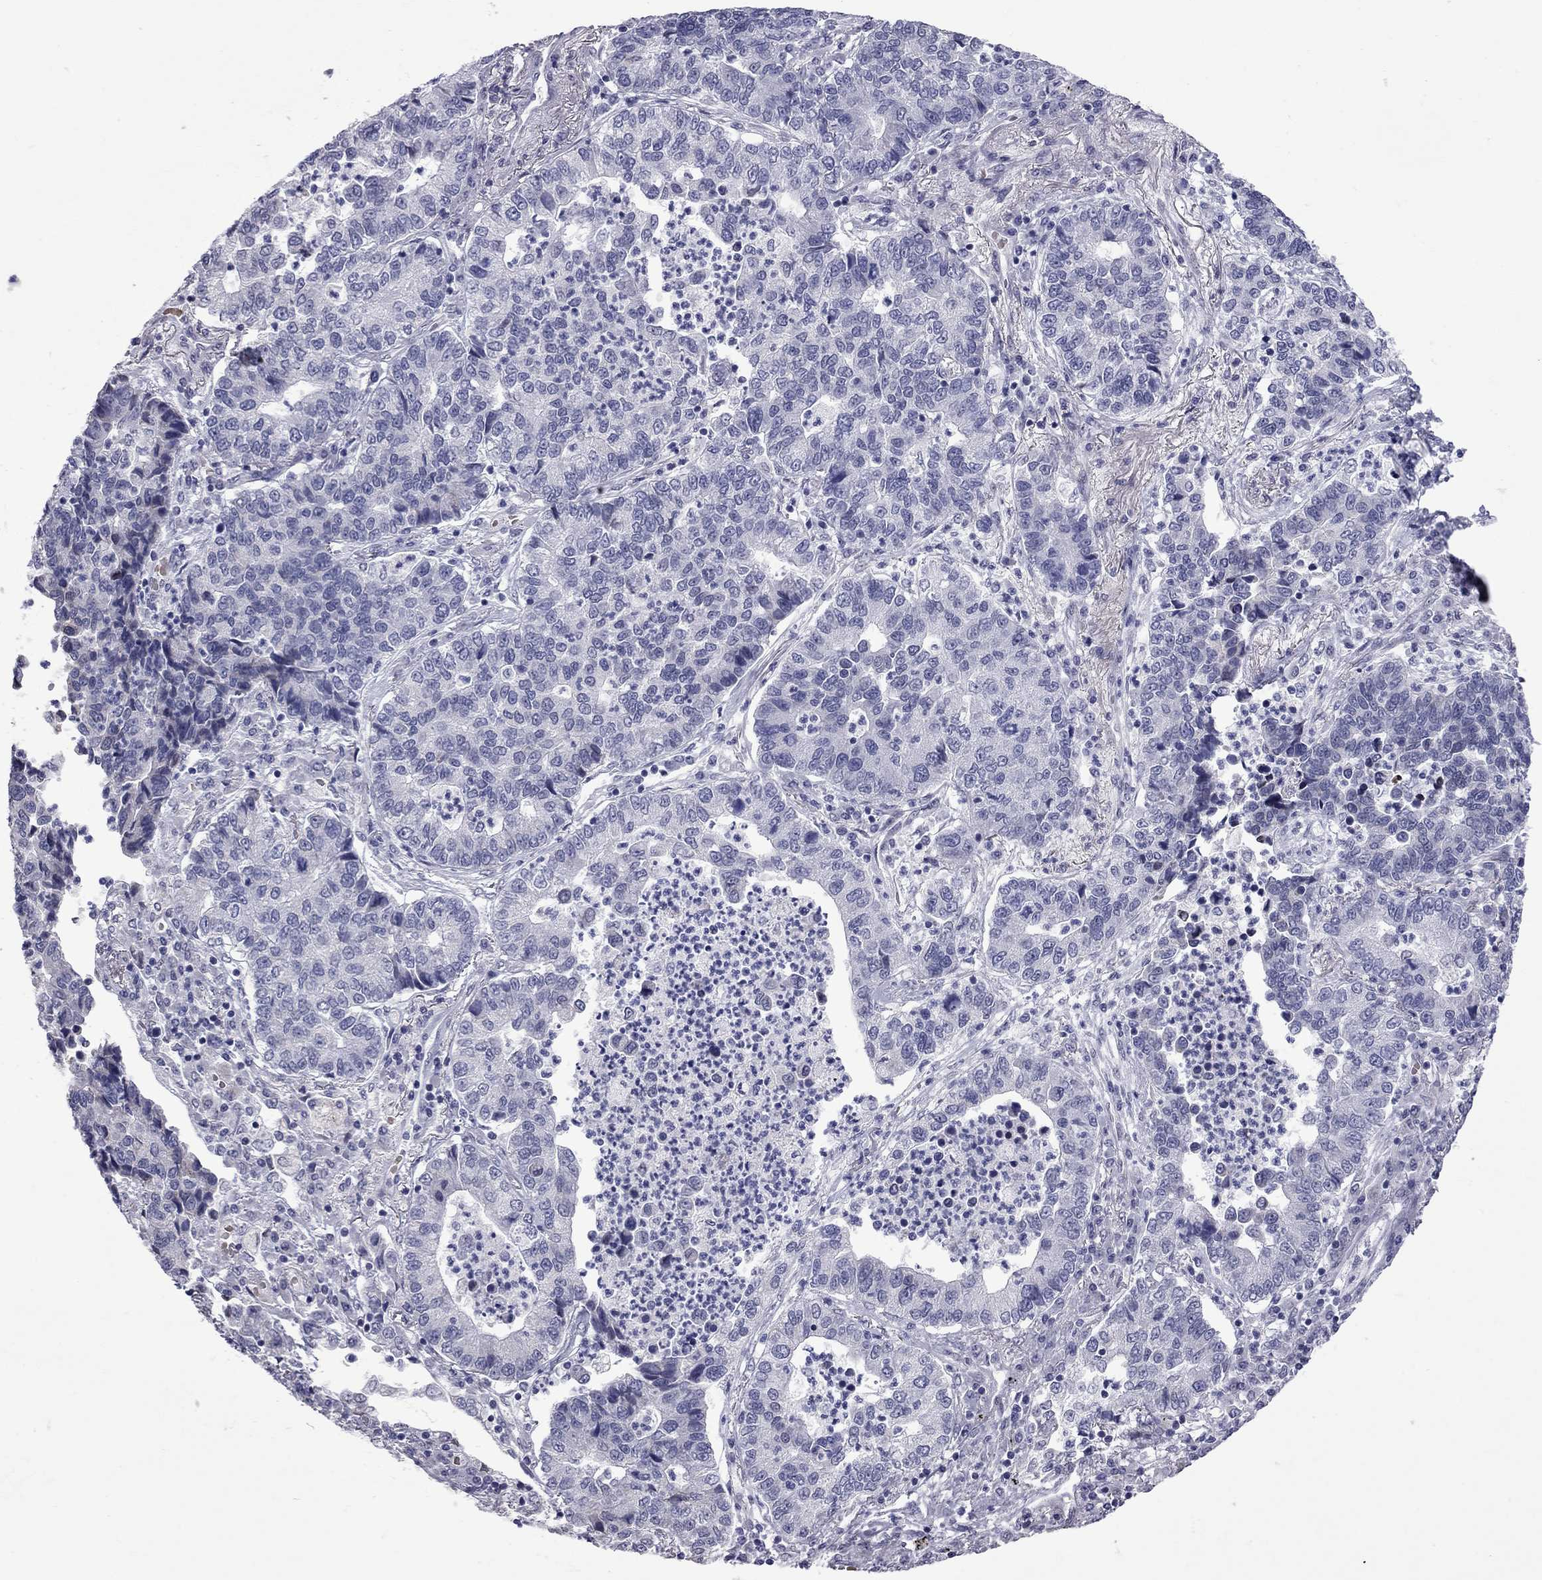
{"staining": {"intensity": "negative", "quantity": "none", "location": "none"}, "tissue": "lung cancer", "cell_type": "Tumor cells", "image_type": "cancer", "snomed": [{"axis": "morphology", "description": "Adenocarcinoma, NOS"}, {"axis": "topography", "description": "Lung"}], "caption": "An image of human lung cancer (adenocarcinoma) is negative for staining in tumor cells. Brightfield microscopy of IHC stained with DAB (brown) and hematoxylin (blue), captured at high magnification.", "gene": "CLTCL1", "patient": {"sex": "female", "age": 57}}